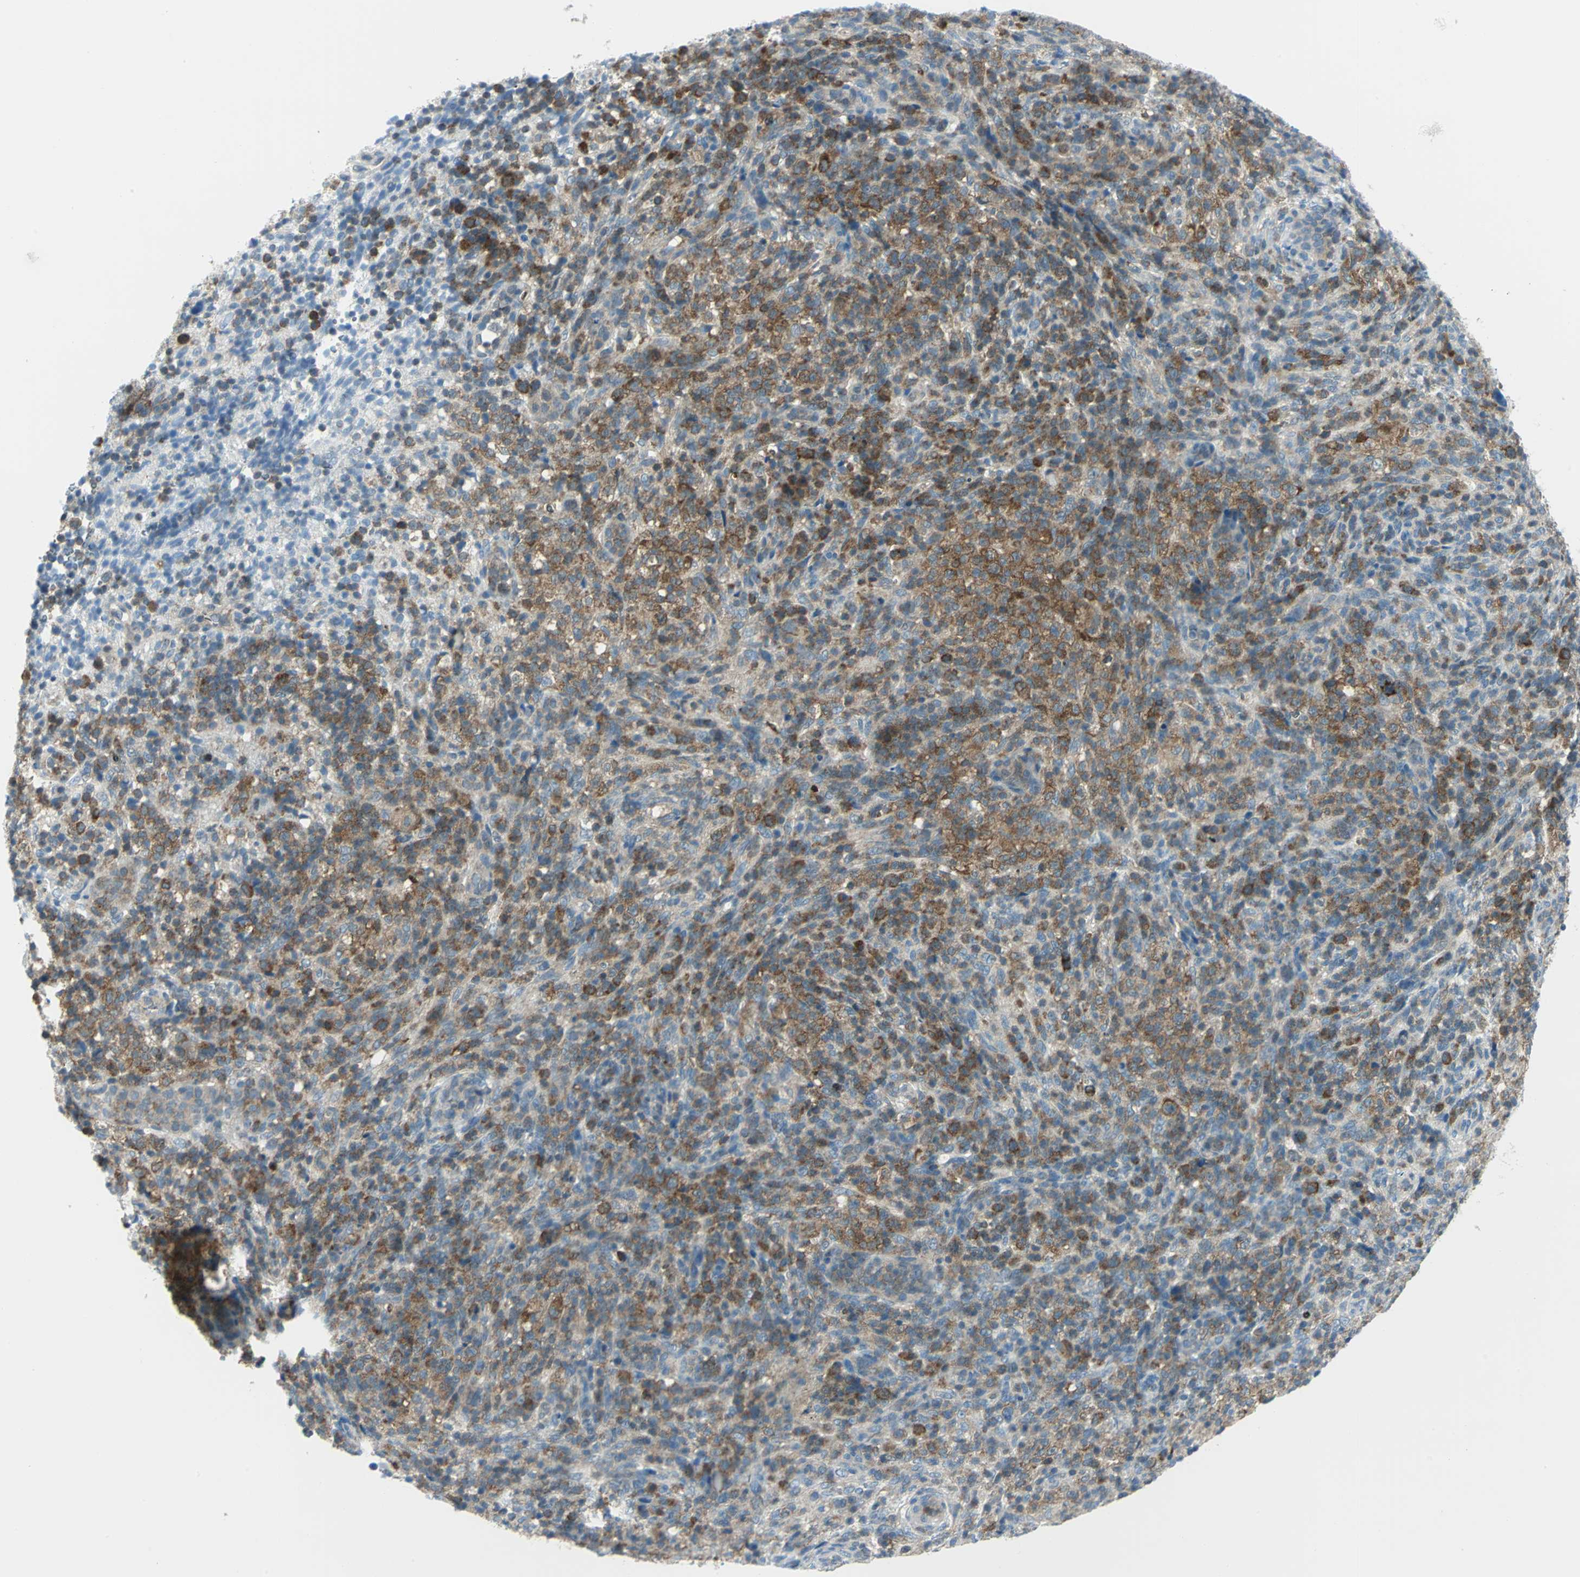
{"staining": {"intensity": "moderate", "quantity": "25%-75%", "location": "cytoplasmic/membranous"}, "tissue": "lymphoma", "cell_type": "Tumor cells", "image_type": "cancer", "snomed": [{"axis": "morphology", "description": "Malignant lymphoma, non-Hodgkin's type, High grade"}, {"axis": "topography", "description": "Lymph node"}], "caption": "Lymphoma tissue displays moderate cytoplasmic/membranous expression in approximately 25%-75% of tumor cells", "gene": "ALDOA", "patient": {"sex": "female", "age": 76}}